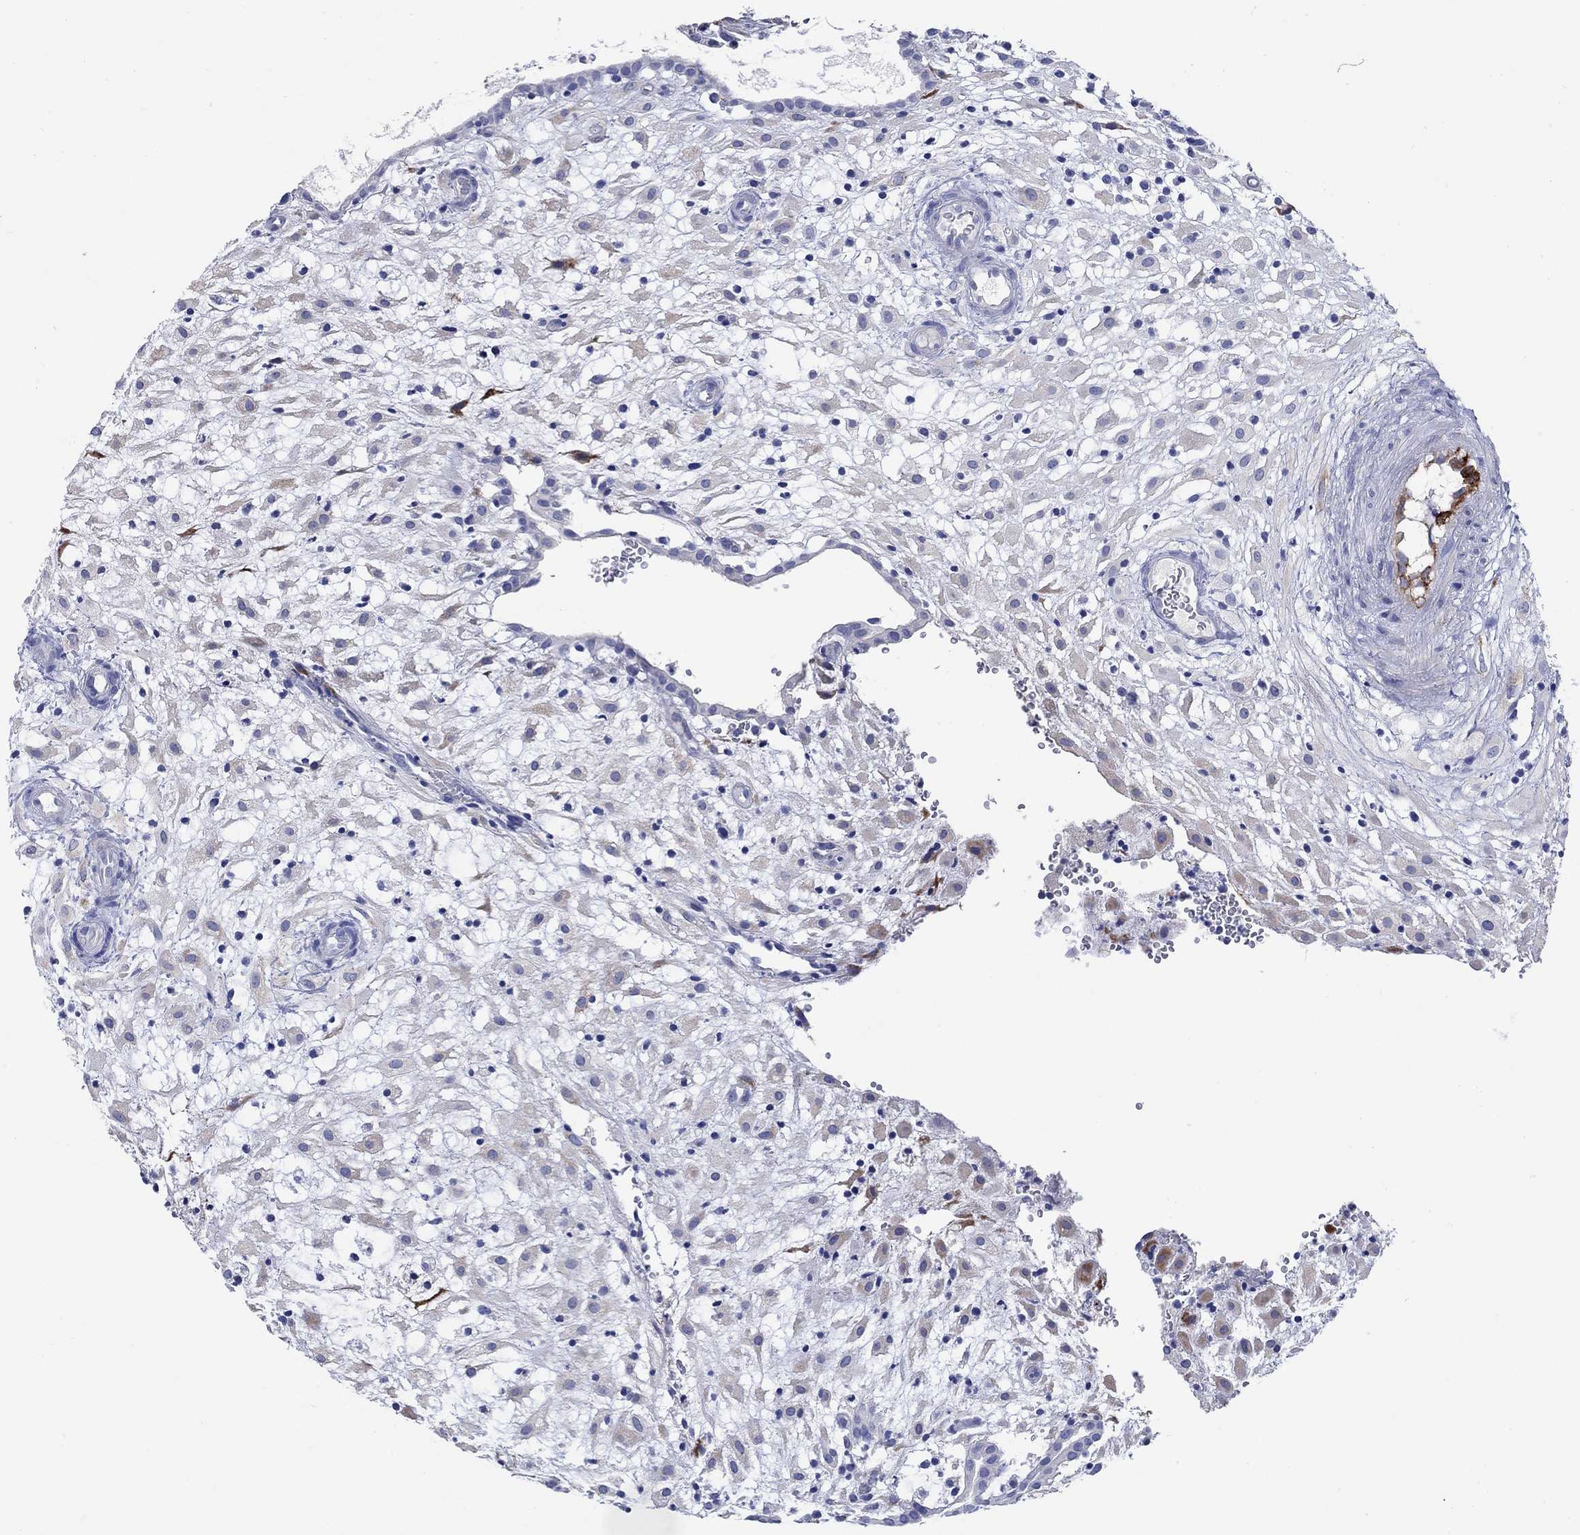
{"staining": {"intensity": "weak", "quantity": "<25%", "location": "cytoplasmic/membranous"}, "tissue": "placenta", "cell_type": "Decidual cells", "image_type": "normal", "snomed": [{"axis": "morphology", "description": "Normal tissue, NOS"}, {"axis": "topography", "description": "Placenta"}], "caption": "This is an immunohistochemistry micrograph of benign human placenta. There is no positivity in decidual cells.", "gene": "P2RY6", "patient": {"sex": "female", "age": 24}}